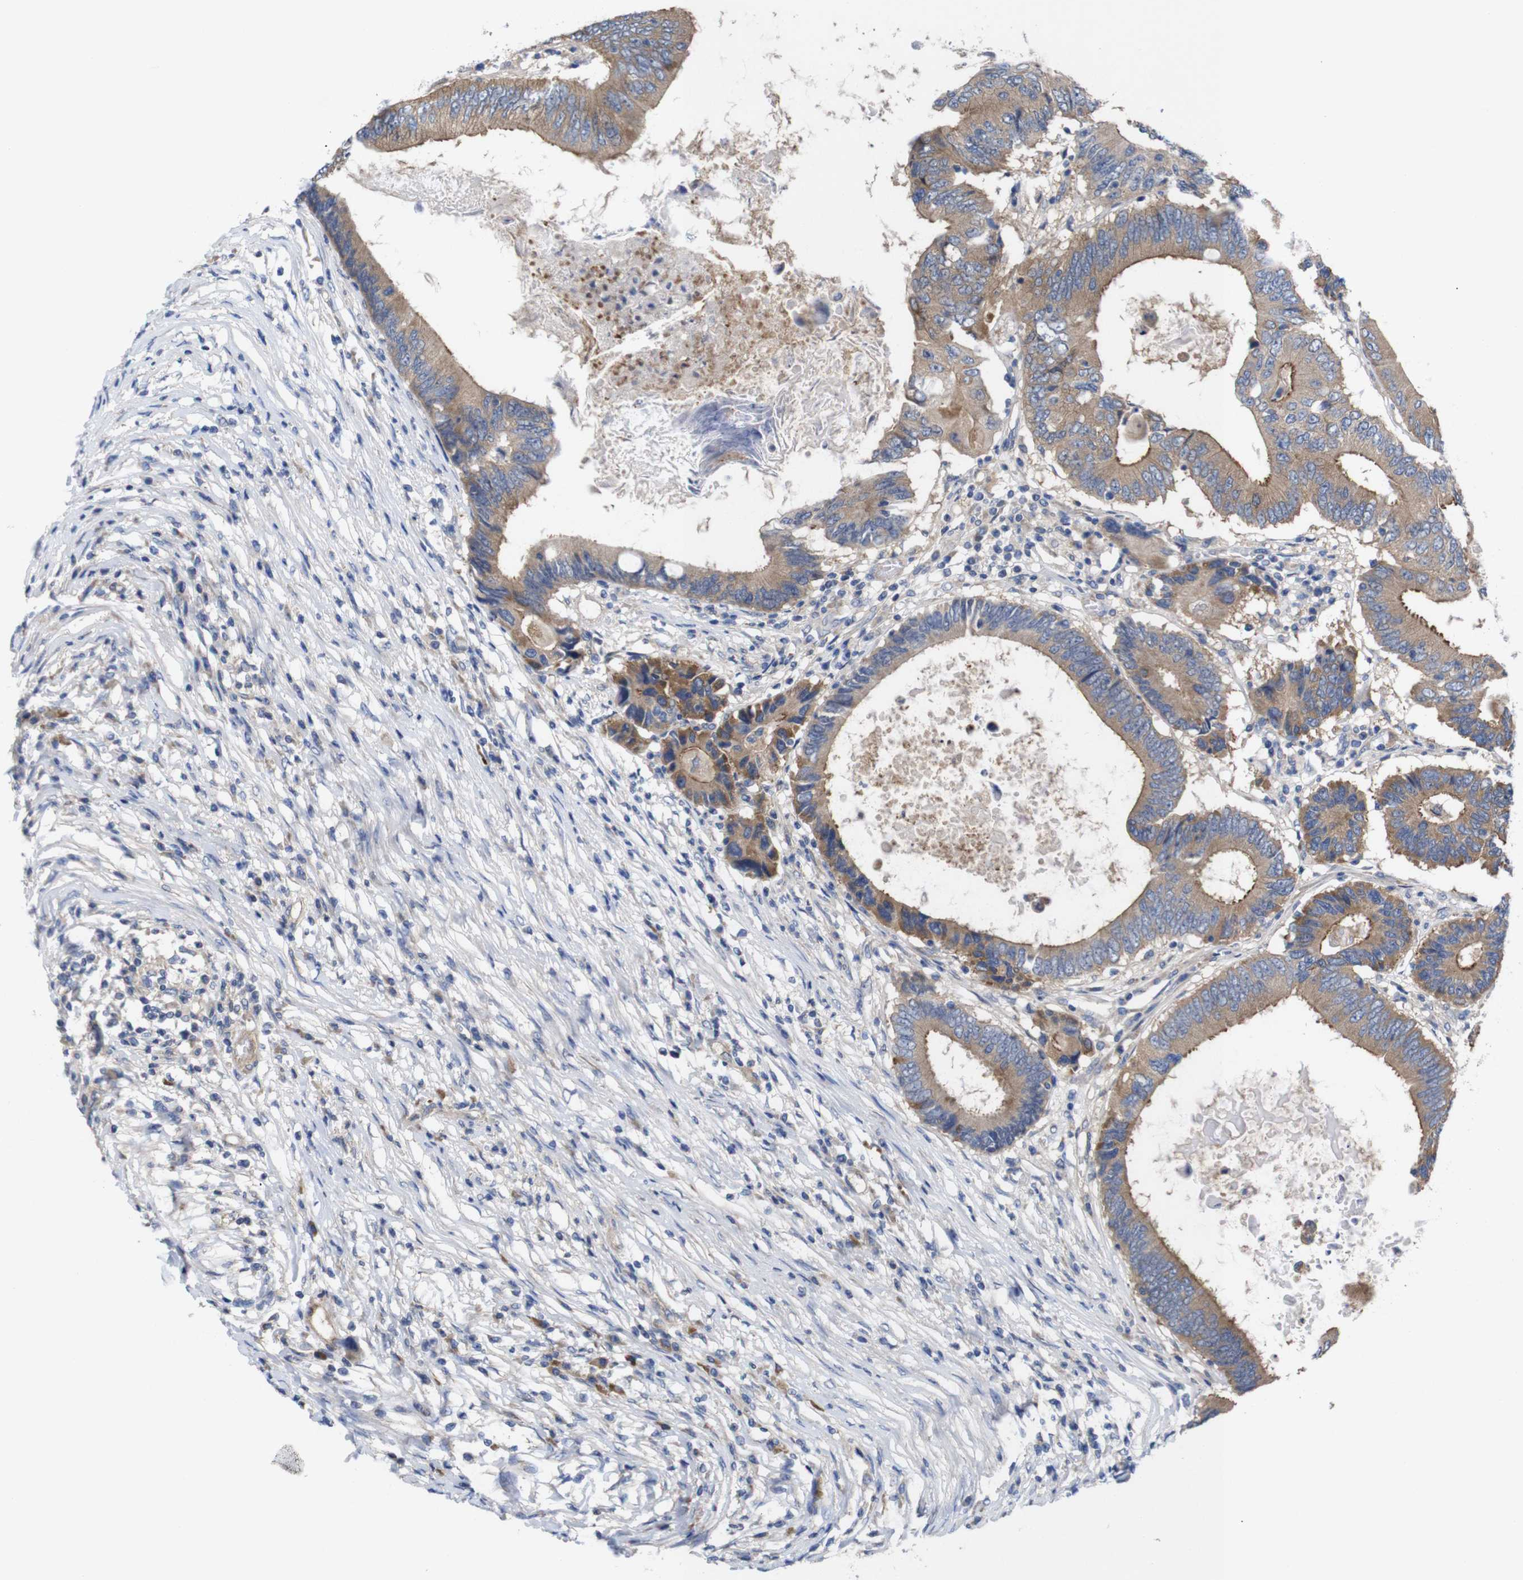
{"staining": {"intensity": "moderate", "quantity": ">75%", "location": "cytoplasmic/membranous"}, "tissue": "colorectal cancer", "cell_type": "Tumor cells", "image_type": "cancer", "snomed": [{"axis": "morphology", "description": "Adenocarcinoma, NOS"}, {"axis": "topography", "description": "Colon"}], "caption": "Human adenocarcinoma (colorectal) stained with a protein marker displays moderate staining in tumor cells.", "gene": "USH1C", "patient": {"sex": "female", "age": 78}}